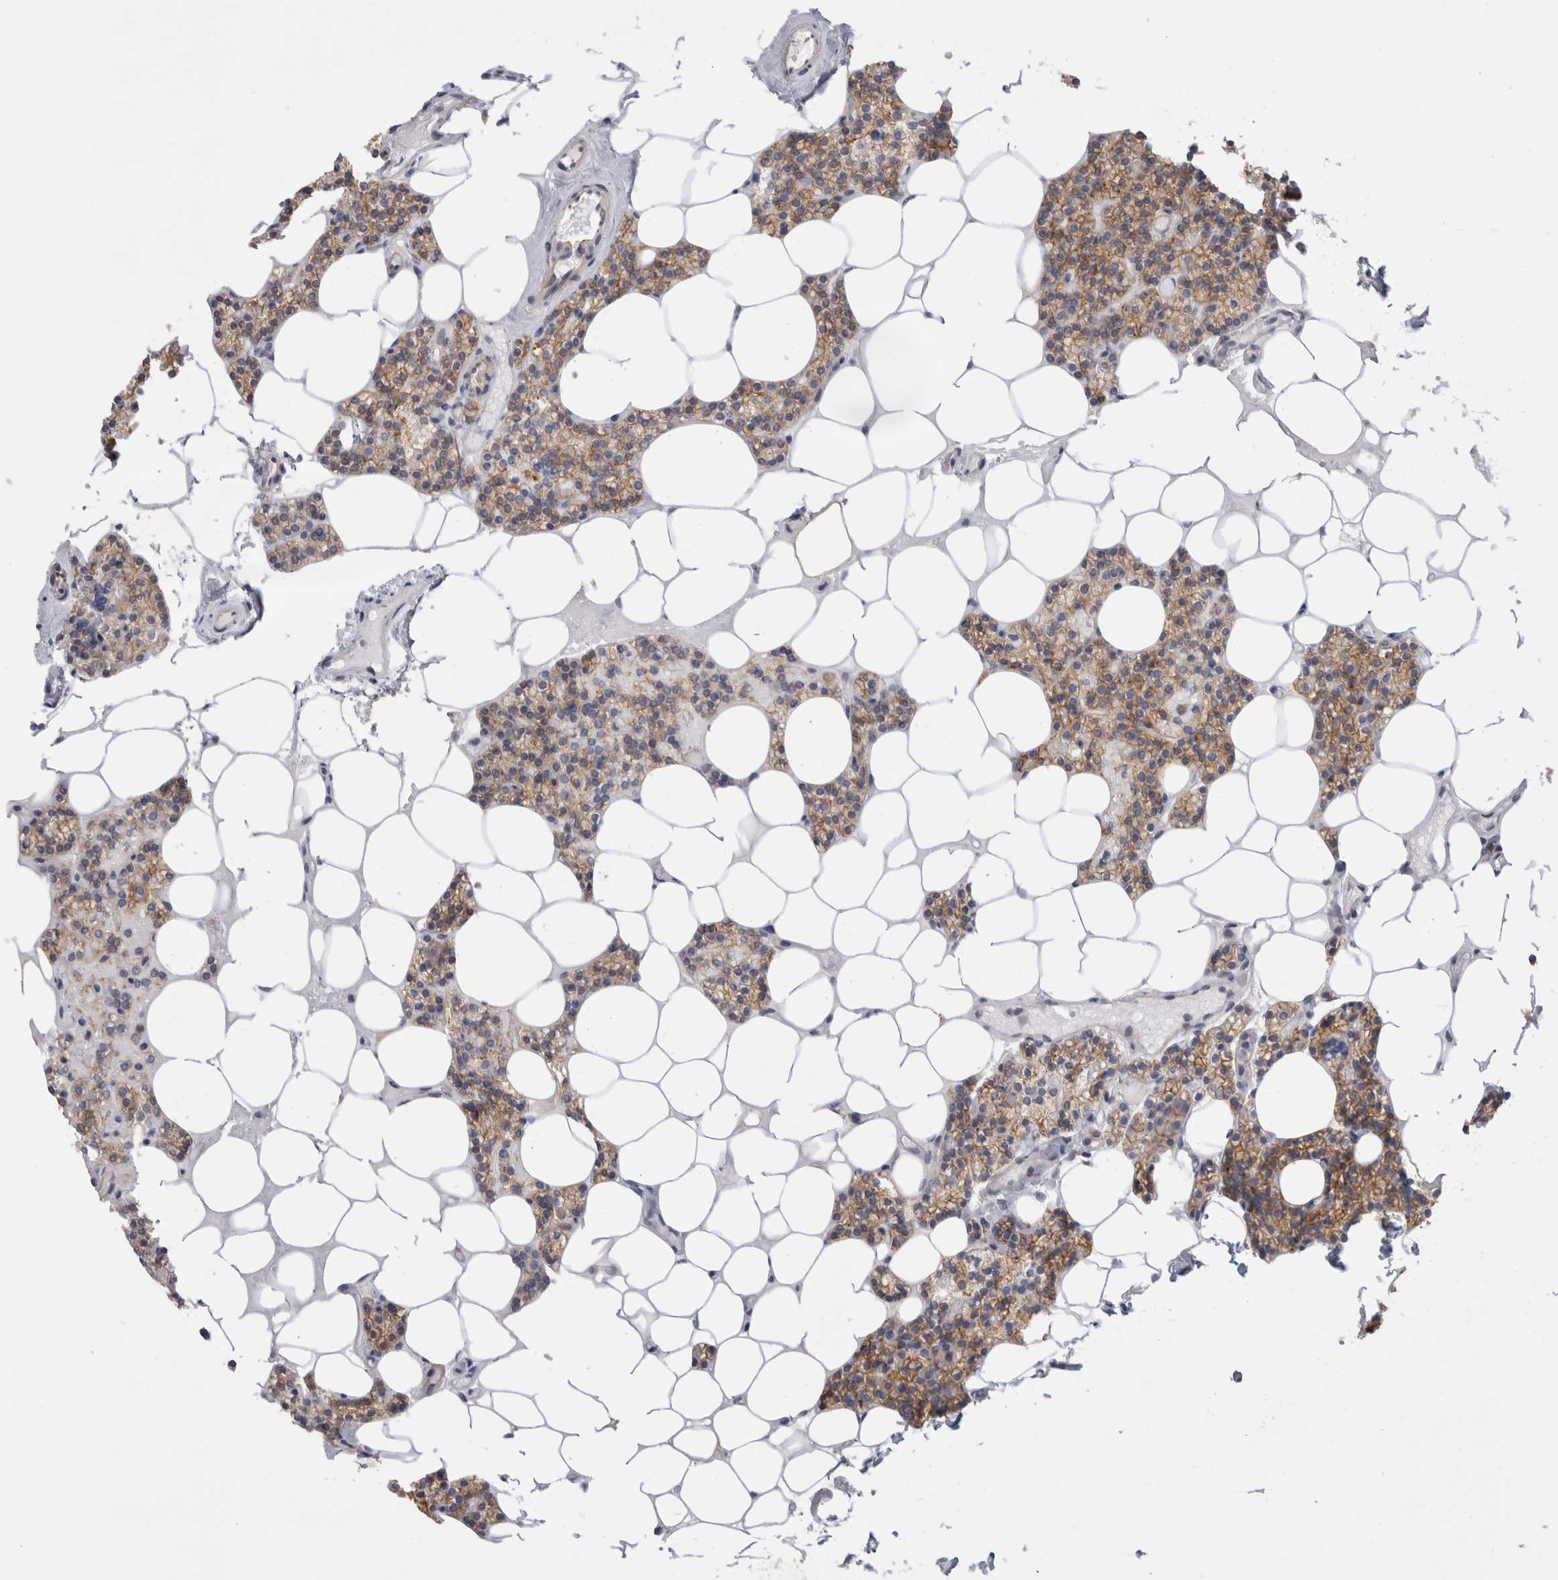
{"staining": {"intensity": "moderate", "quantity": ">75%", "location": "cytoplasmic/membranous"}, "tissue": "parathyroid gland", "cell_type": "Glandular cells", "image_type": "normal", "snomed": [{"axis": "morphology", "description": "Normal tissue, NOS"}, {"axis": "topography", "description": "Parathyroid gland"}], "caption": "Glandular cells show medium levels of moderate cytoplasmic/membranous positivity in approximately >75% of cells in benign parathyroid gland. Ihc stains the protein in brown and the nuclei are stained blue.", "gene": "VANGL1", "patient": {"sex": "male", "age": 75}}